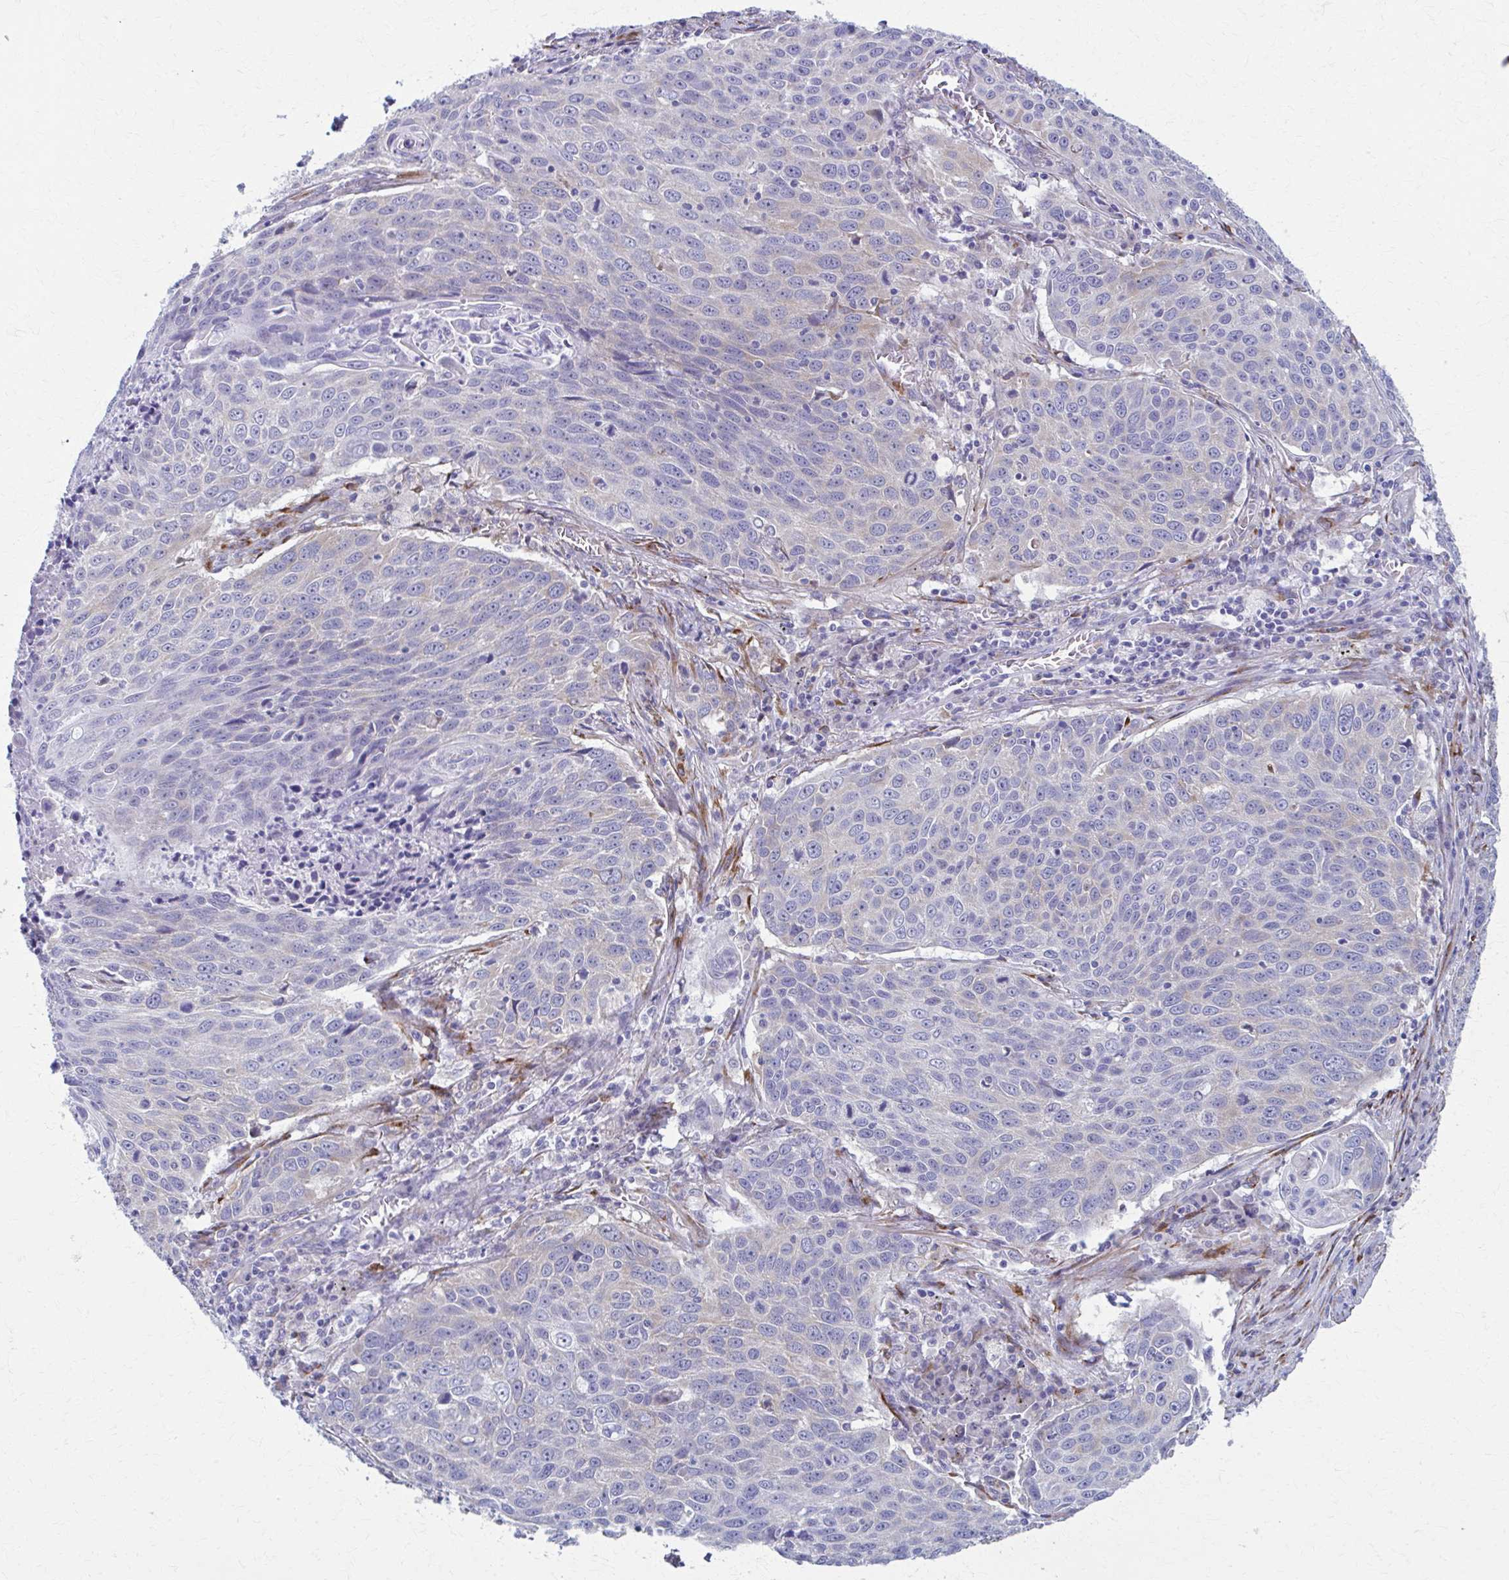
{"staining": {"intensity": "weak", "quantity": "25%-75%", "location": "cytoplasmic/membranous"}, "tissue": "lung cancer", "cell_type": "Tumor cells", "image_type": "cancer", "snomed": [{"axis": "morphology", "description": "Squamous cell carcinoma, NOS"}, {"axis": "topography", "description": "Lung"}], "caption": "A micrograph showing weak cytoplasmic/membranous staining in approximately 25%-75% of tumor cells in lung cancer, as visualized by brown immunohistochemical staining.", "gene": "SPATS2L", "patient": {"sex": "male", "age": 78}}